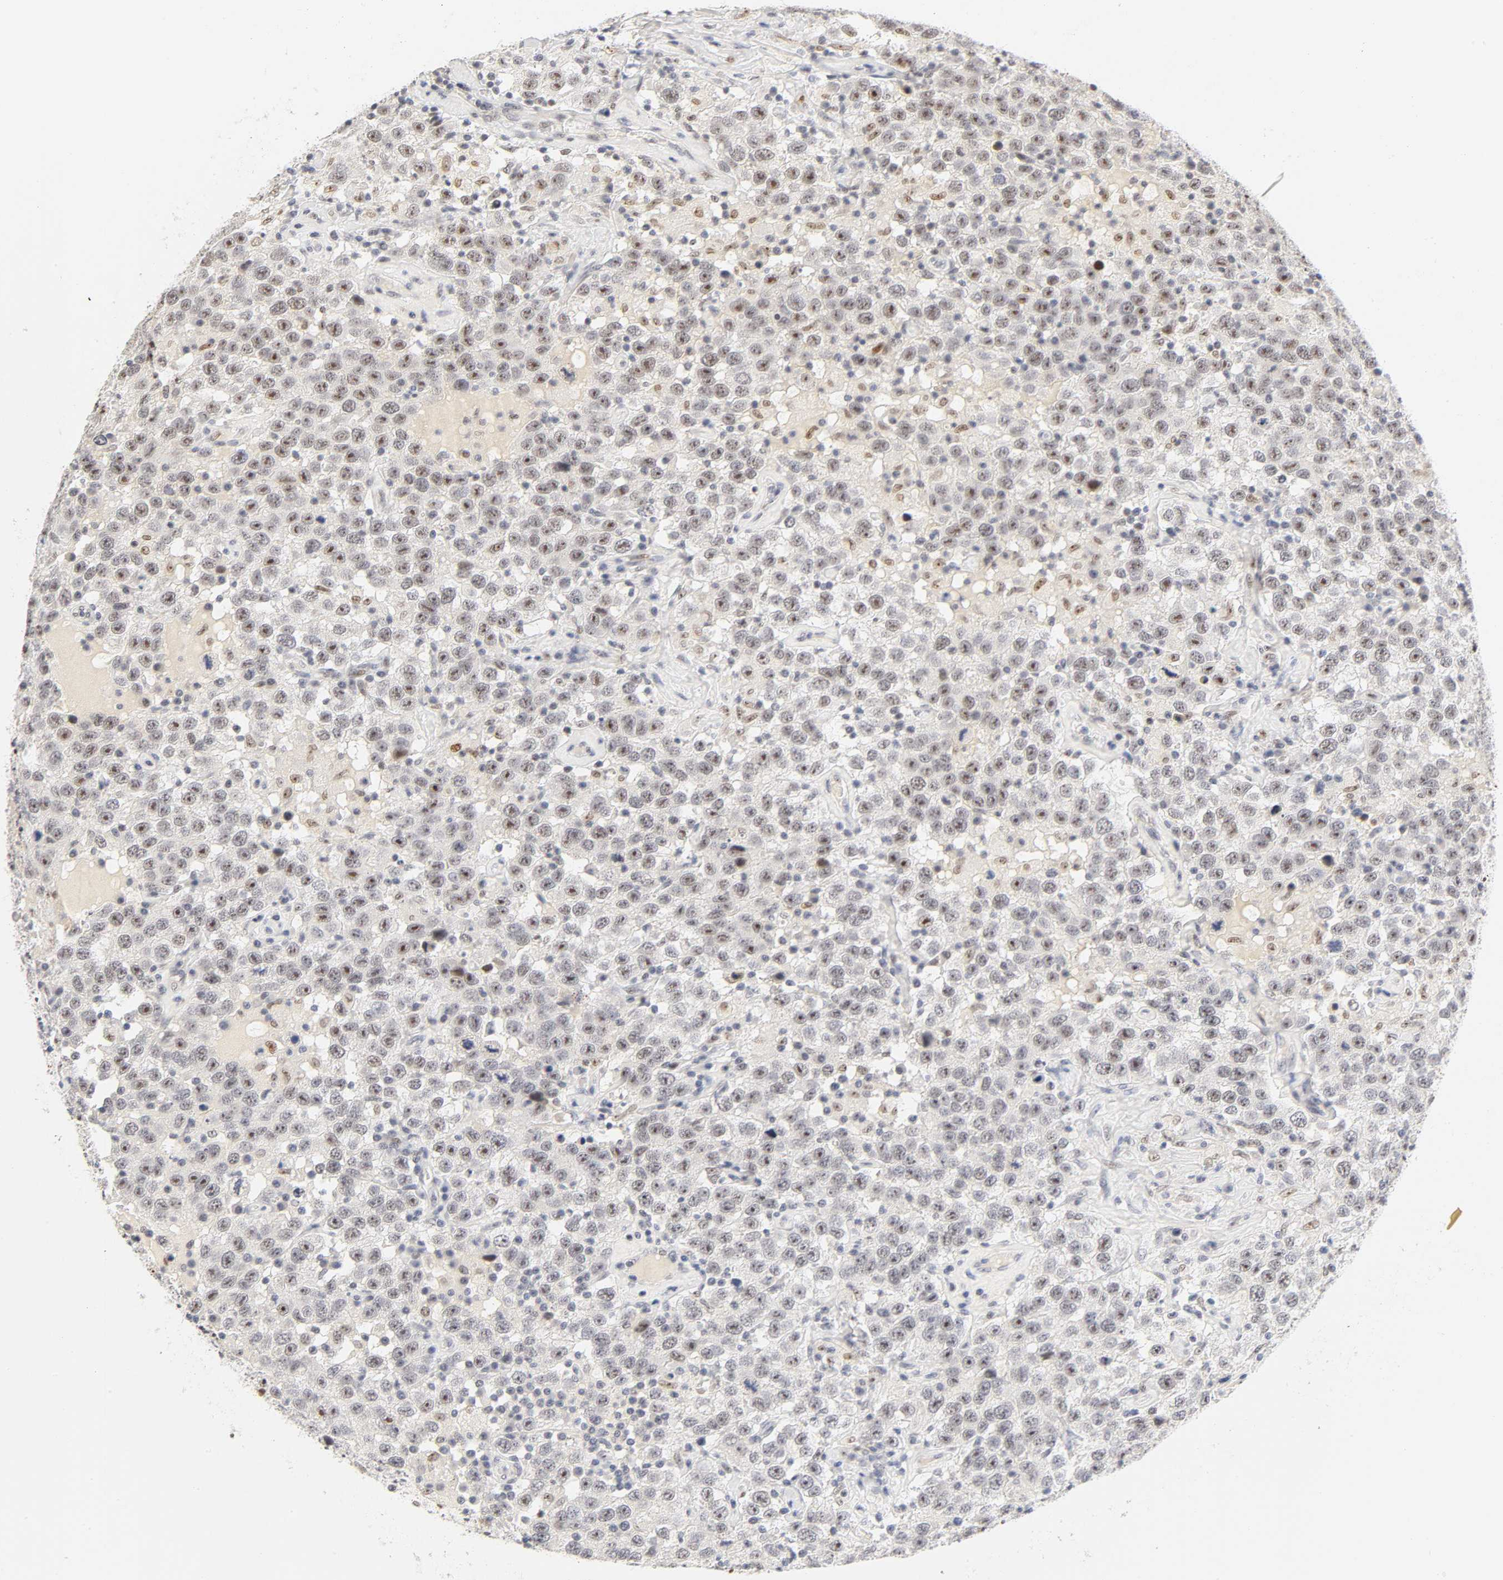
{"staining": {"intensity": "moderate", "quantity": "25%-75%", "location": "nuclear"}, "tissue": "testis cancer", "cell_type": "Tumor cells", "image_type": "cancer", "snomed": [{"axis": "morphology", "description": "Seminoma, NOS"}, {"axis": "topography", "description": "Testis"}], "caption": "Immunohistochemistry (IHC) image of neoplastic tissue: testis cancer (seminoma) stained using IHC reveals medium levels of moderate protein expression localized specifically in the nuclear of tumor cells, appearing as a nuclear brown color.", "gene": "MNAT1", "patient": {"sex": "male", "age": 41}}